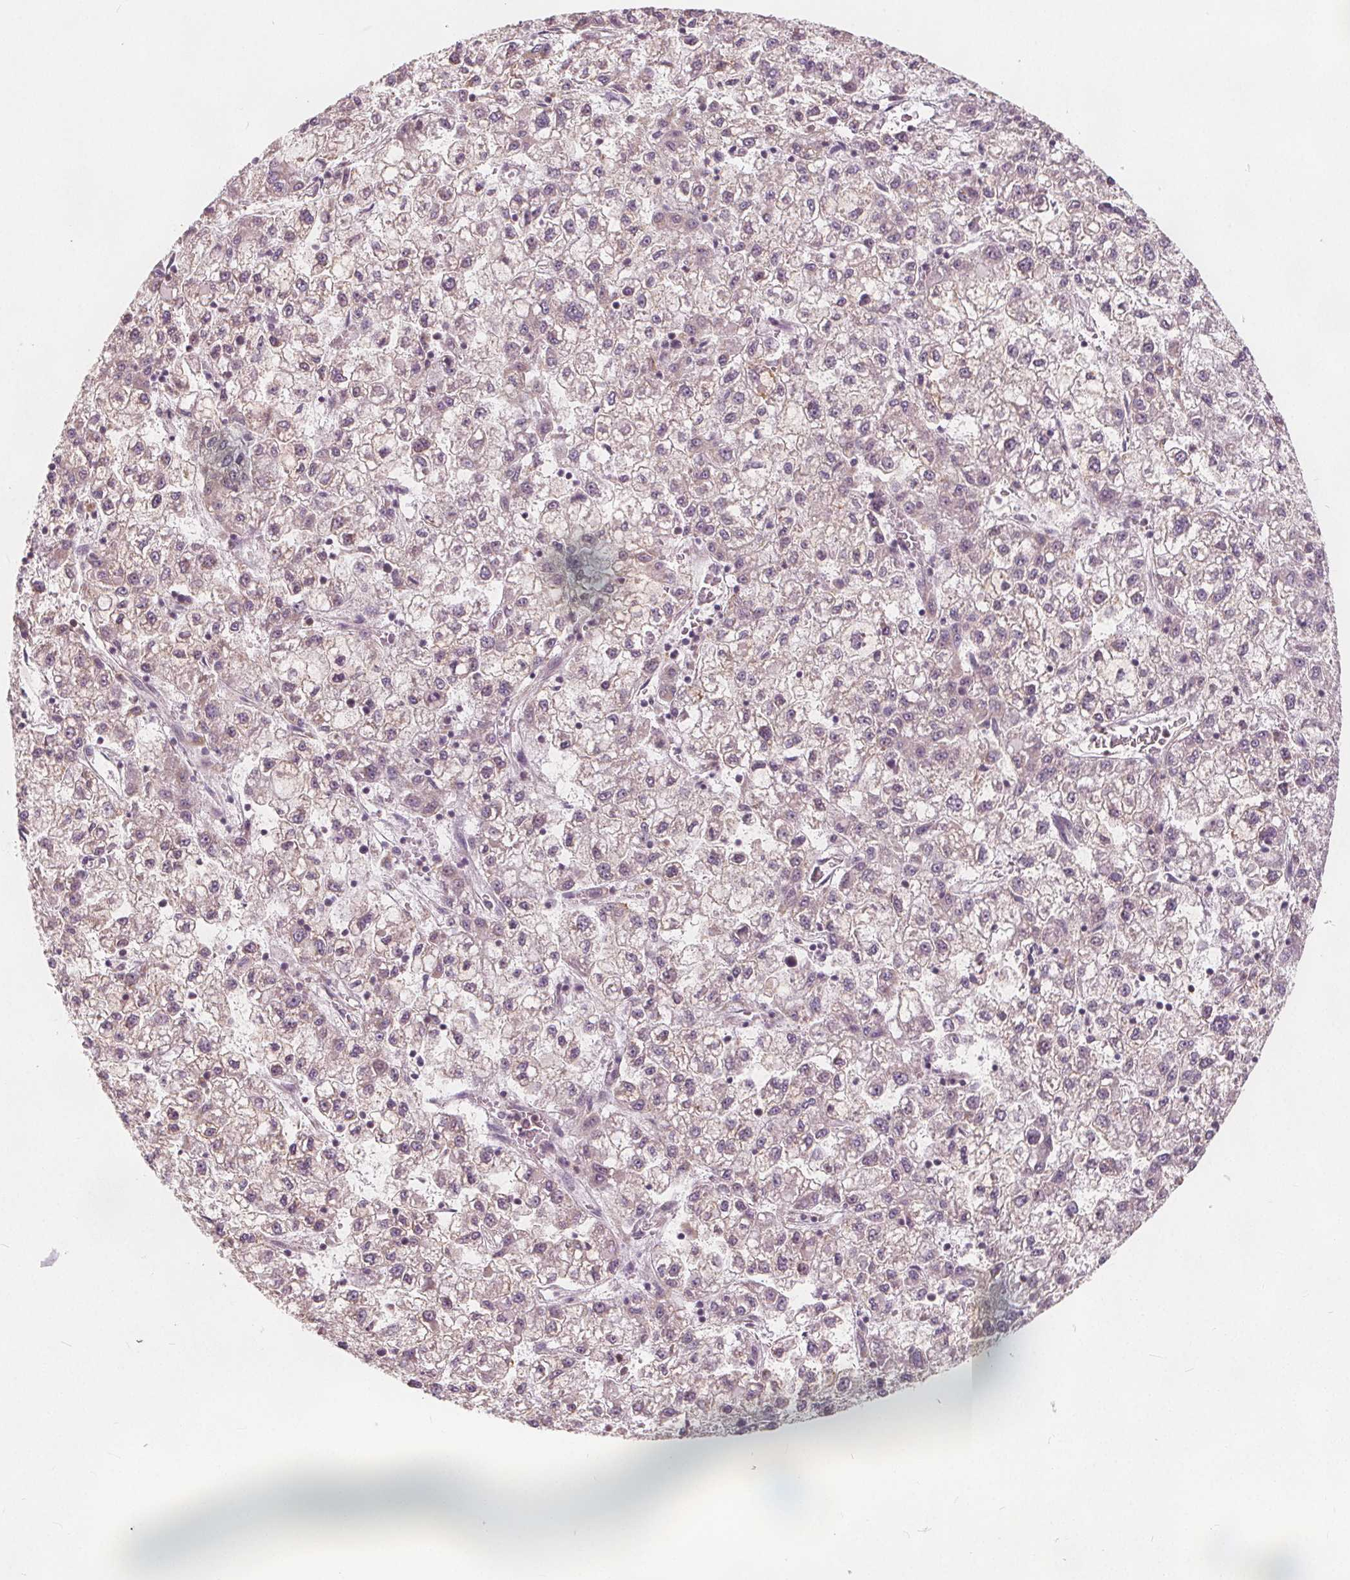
{"staining": {"intensity": "negative", "quantity": "none", "location": "none"}, "tissue": "liver cancer", "cell_type": "Tumor cells", "image_type": "cancer", "snomed": [{"axis": "morphology", "description": "Carcinoma, Hepatocellular, NOS"}, {"axis": "topography", "description": "Liver"}], "caption": "The photomicrograph shows no significant staining in tumor cells of liver cancer (hepatocellular carcinoma).", "gene": "DRC3", "patient": {"sex": "male", "age": 40}}